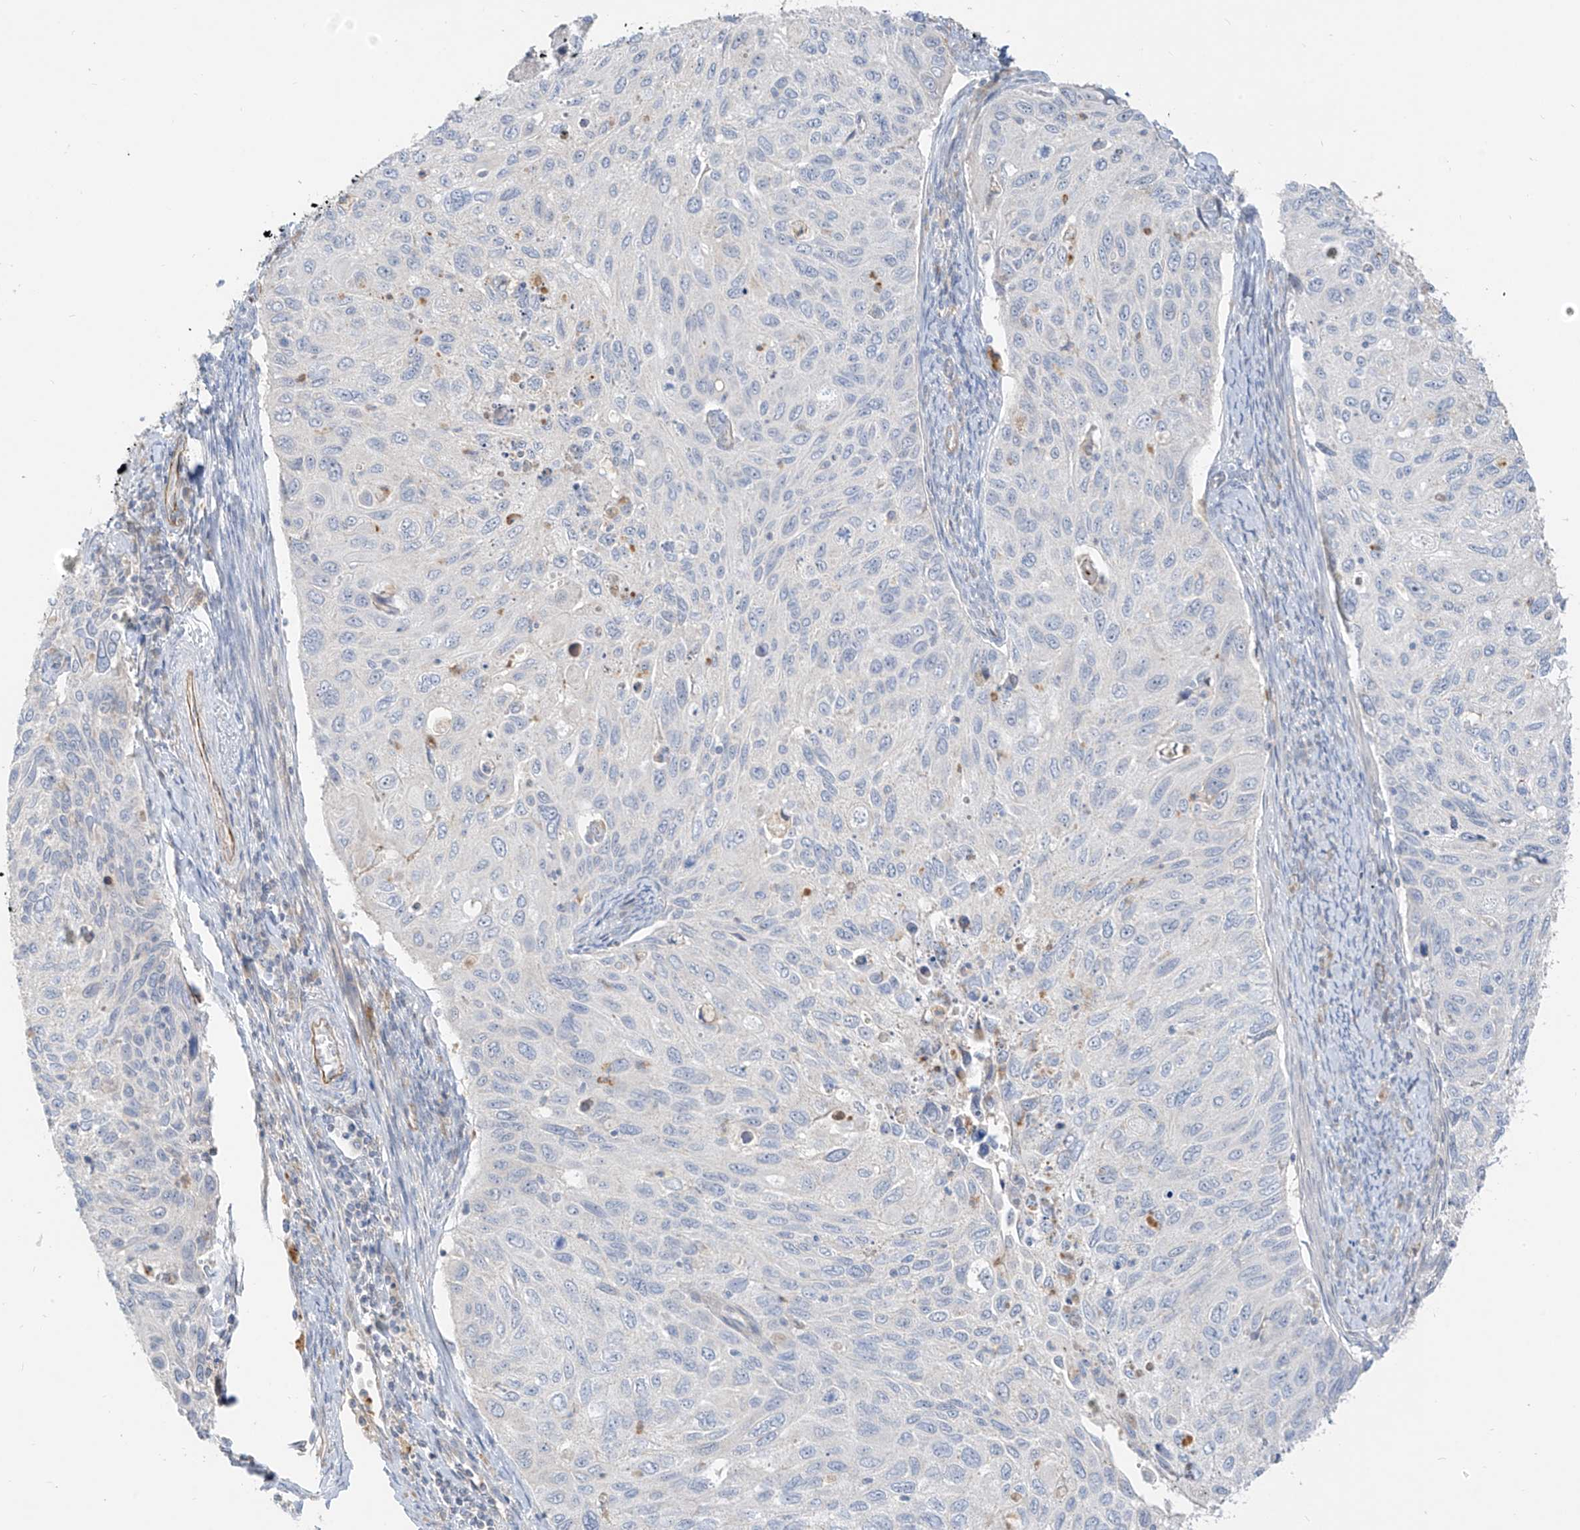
{"staining": {"intensity": "negative", "quantity": "none", "location": "none"}, "tissue": "cervical cancer", "cell_type": "Tumor cells", "image_type": "cancer", "snomed": [{"axis": "morphology", "description": "Squamous cell carcinoma, NOS"}, {"axis": "topography", "description": "Cervix"}], "caption": "Photomicrograph shows no protein staining in tumor cells of cervical squamous cell carcinoma tissue.", "gene": "C2orf42", "patient": {"sex": "female", "age": 70}}